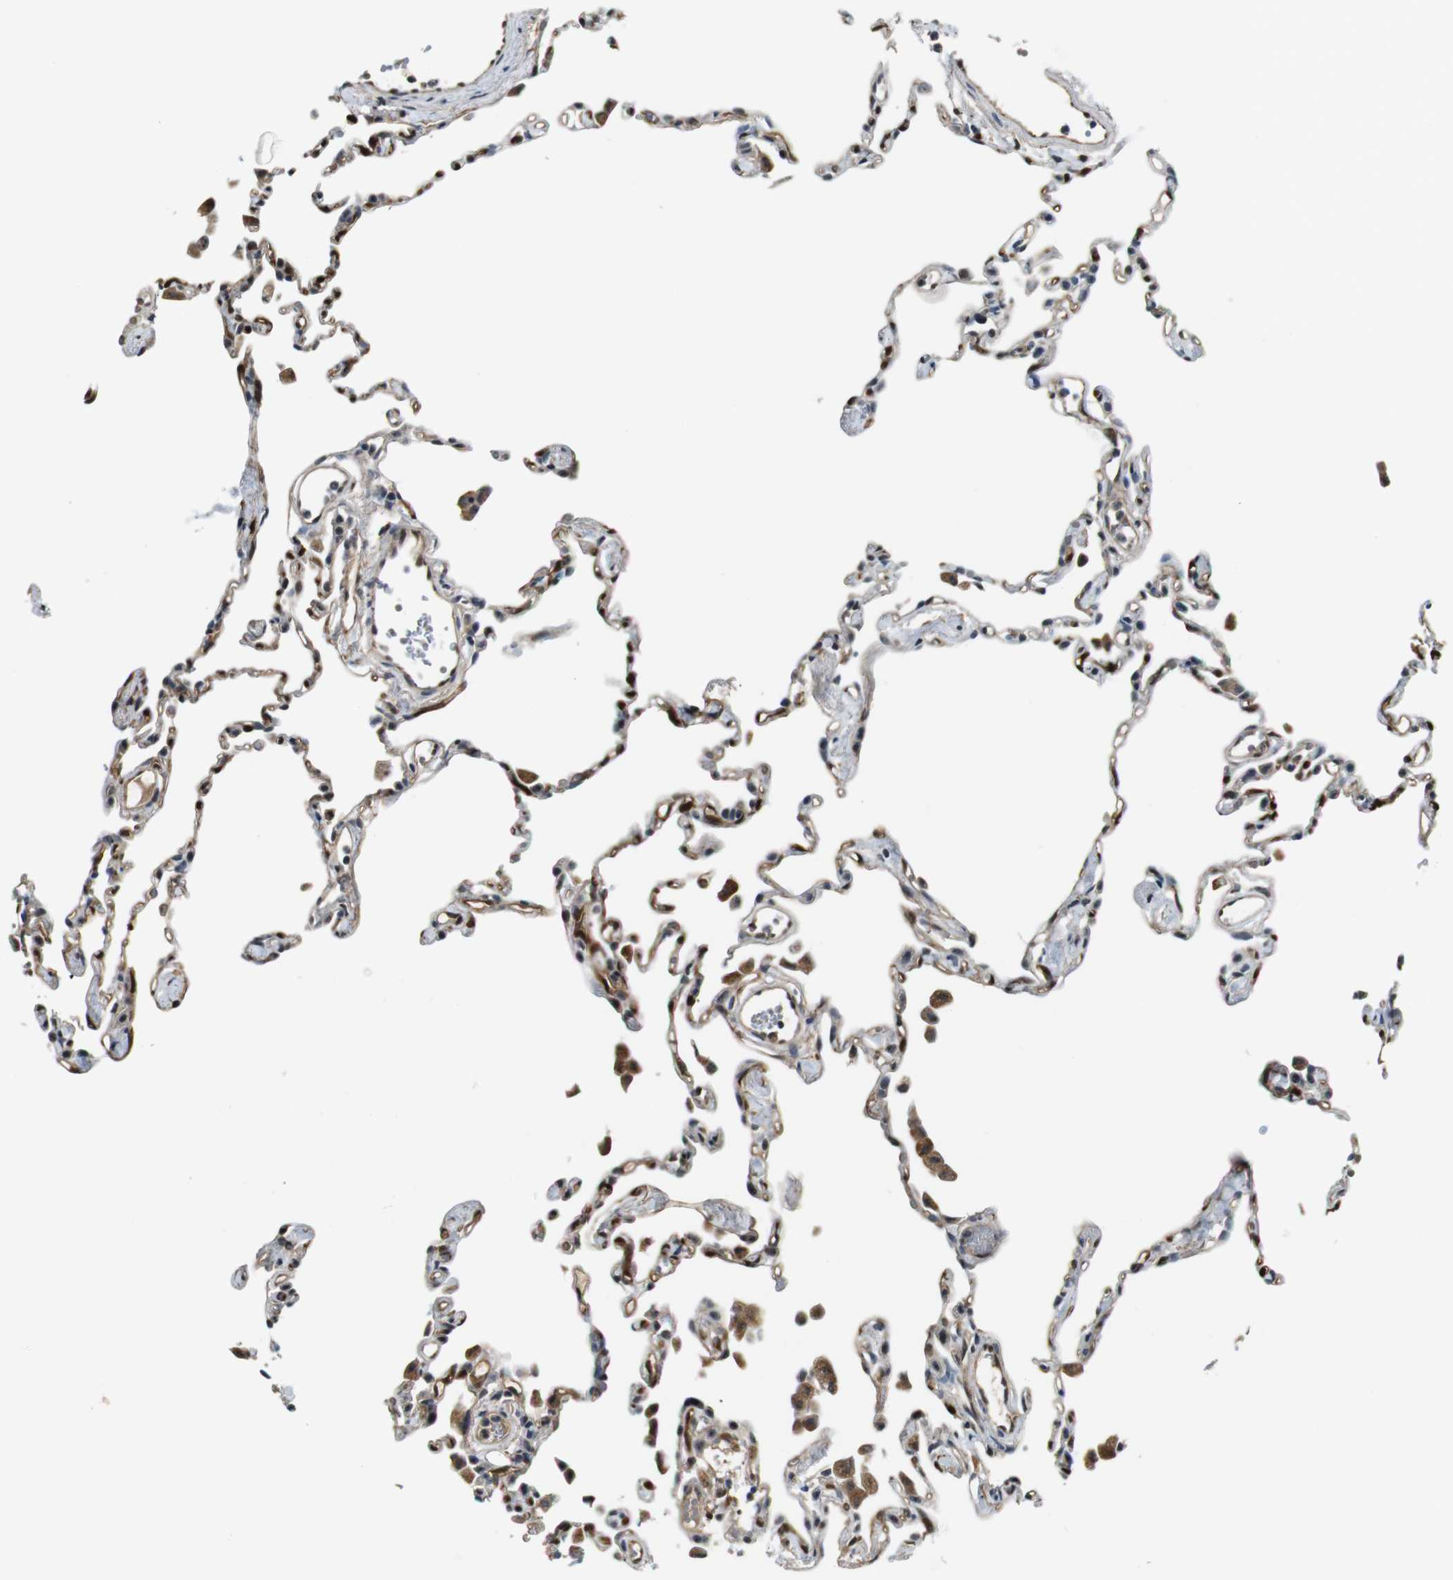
{"staining": {"intensity": "moderate", "quantity": "25%-75%", "location": "cytoplasmic/membranous,nuclear"}, "tissue": "lung", "cell_type": "Alveolar cells", "image_type": "normal", "snomed": [{"axis": "morphology", "description": "Normal tissue, NOS"}, {"axis": "topography", "description": "Lung"}], "caption": "Lung stained with a brown dye reveals moderate cytoplasmic/membranous,nuclear positive staining in approximately 25%-75% of alveolar cells.", "gene": "LXN", "patient": {"sex": "female", "age": 49}}